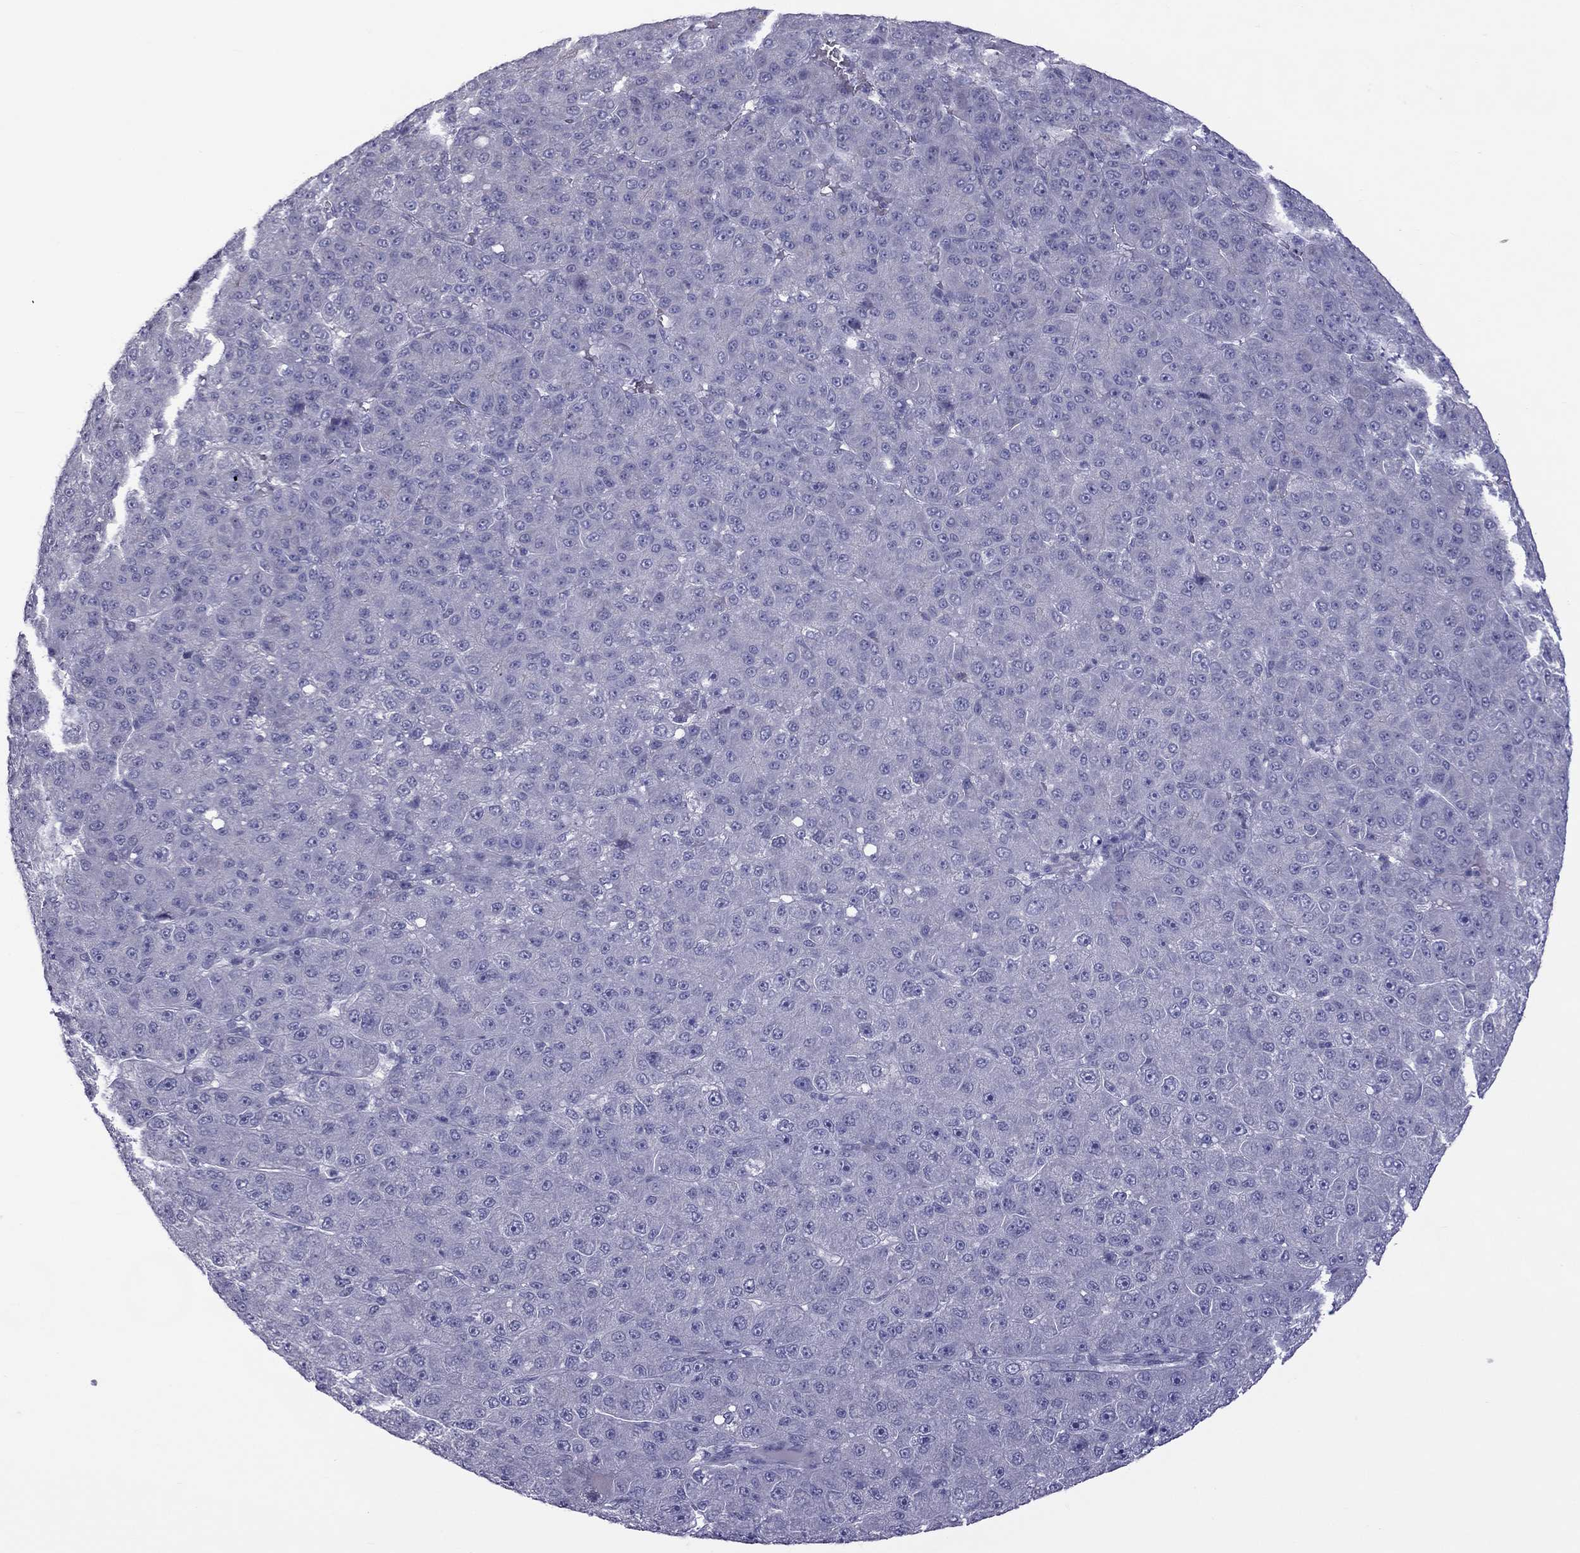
{"staining": {"intensity": "negative", "quantity": "none", "location": "none"}, "tissue": "liver cancer", "cell_type": "Tumor cells", "image_type": "cancer", "snomed": [{"axis": "morphology", "description": "Carcinoma, Hepatocellular, NOS"}, {"axis": "topography", "description": "Liver"}], "caption": "Immunohistochemistry (IHC) micrograph of neoplastic tissue: liver cancer (hepatocellular carcinoma) stained with DAB (3,3'-diaminobenzidine) reveals no significant protein positivity in tumor cells.", "gene": "TEX14", "patient": {"sex": "male", "age": 67}}